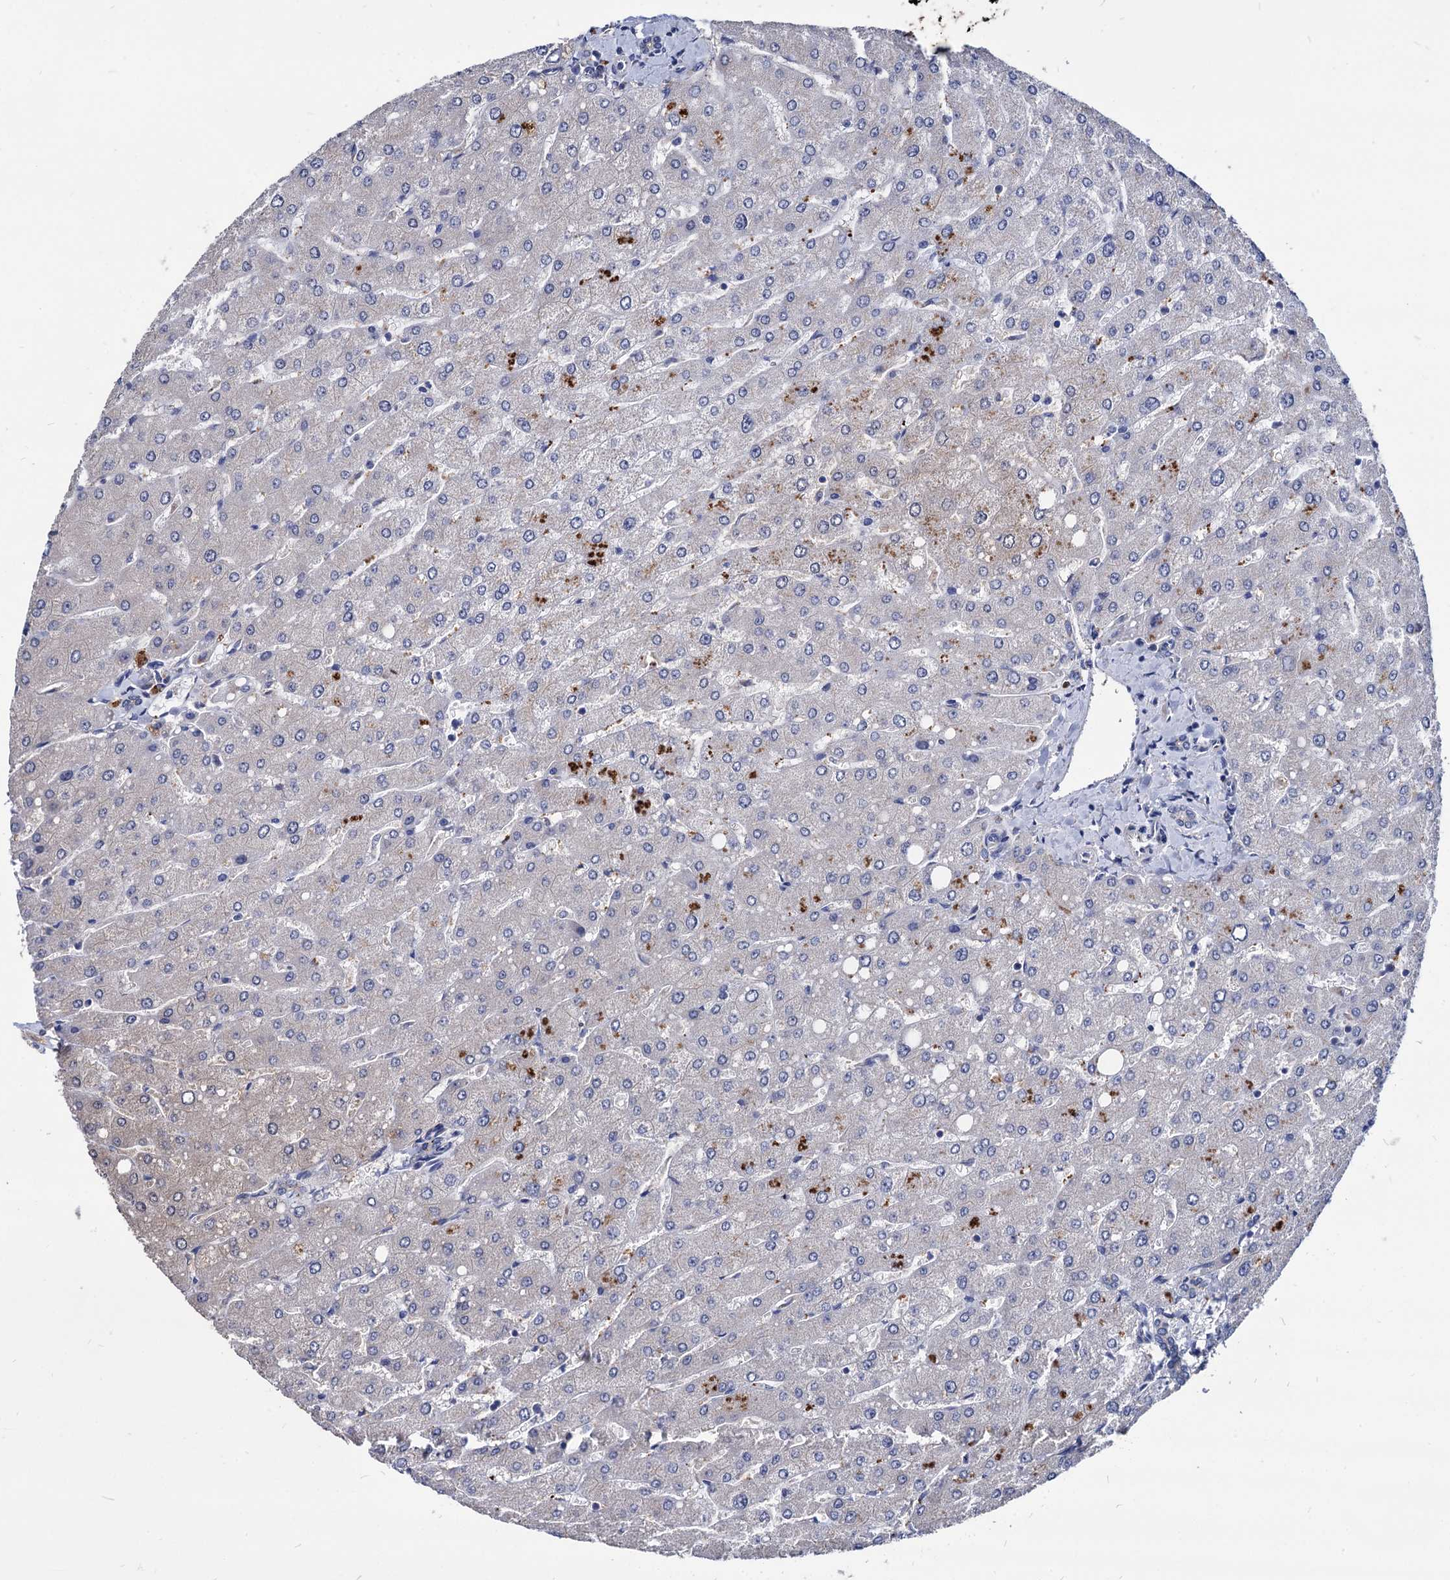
{"staining": {"intensity": "negative", "quantity": "none", "location": "none"}, "tissue": "liver", "cell_type": "Cholangiocytes", "image_type": "normal", "snomed": [{"axis": "morphology", "description": "Normal tissue, NOS"}, {"axis": "topography", "description": "Liver"}], "caption": "DAB immunohistochemical staining of unremarkable liver demonstrates no significant staining in cholangiocytes. (Brightfield microscopy of DAB (3,3'-diaminobenzidine) immunohistochemistry (IHC) at high magnification).", "gene": "ESD", "patient": {"sex": "male", "age": 55}}